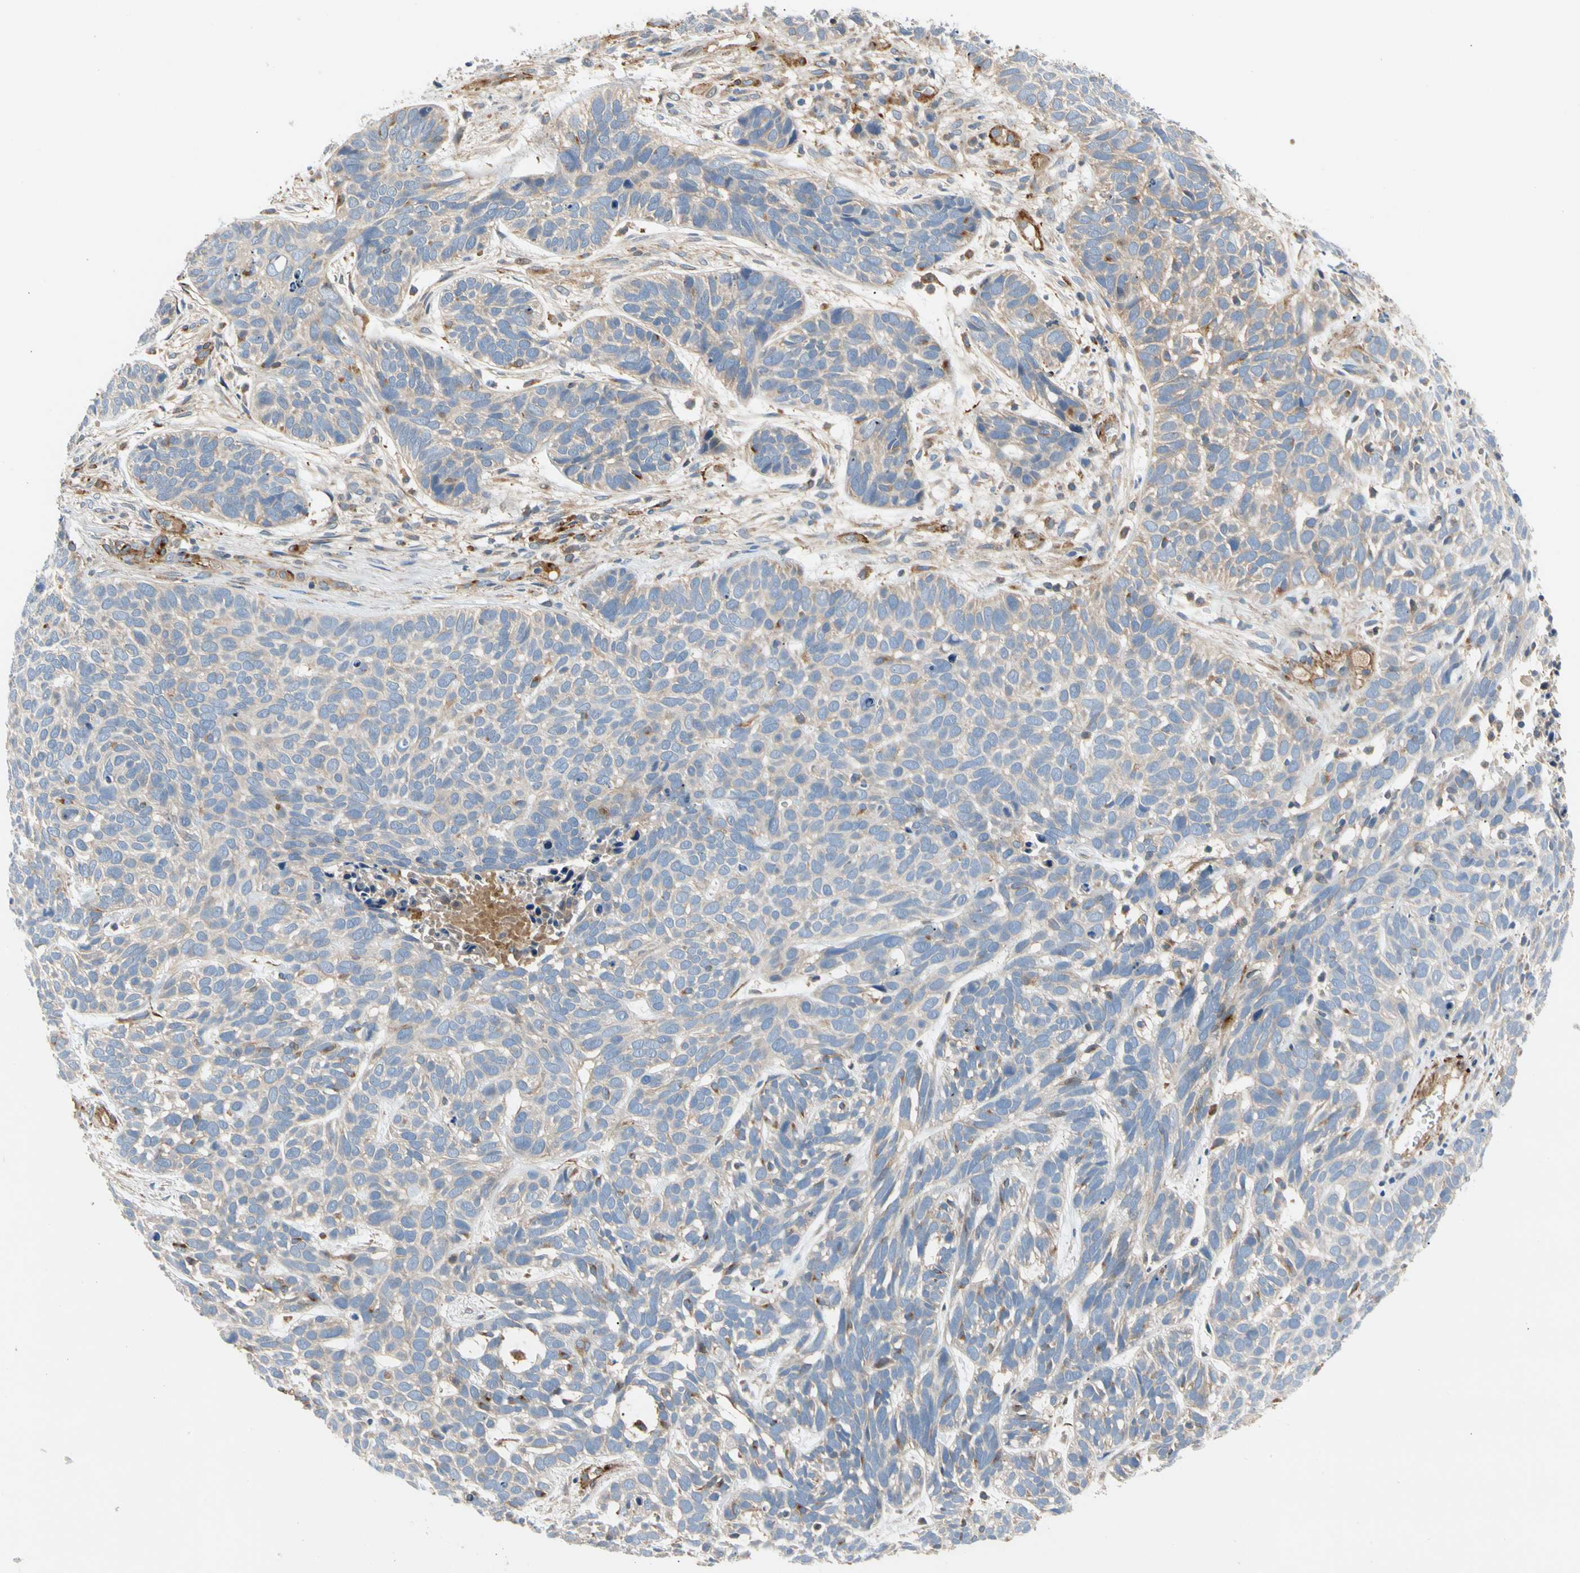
{"staining": {"intensity": "weak", "quantity": "<25%", "location": "cytoplasmic/membranous"}, "tissue": "skin cancer", "cell_type": "Tumor cells", "image_type": "cancer", "snomed": [{"axis": "morphology", "description": "Basal cell carcinoma"}, {"axis": "topography", "description": "Skin"}], "caption": "High power microscopy image of an IHC photomicrograph of skin basal cell carcinoma, revealing no significant expression in tumor cells. The staining was performed using DAB to visualize the protein expression in brown, while the nuclei were stained in blue with hematoxylin (Magnification: 20x).", "gene": "ENTREP3", "patient": {"sex": "male", "age": 87}}